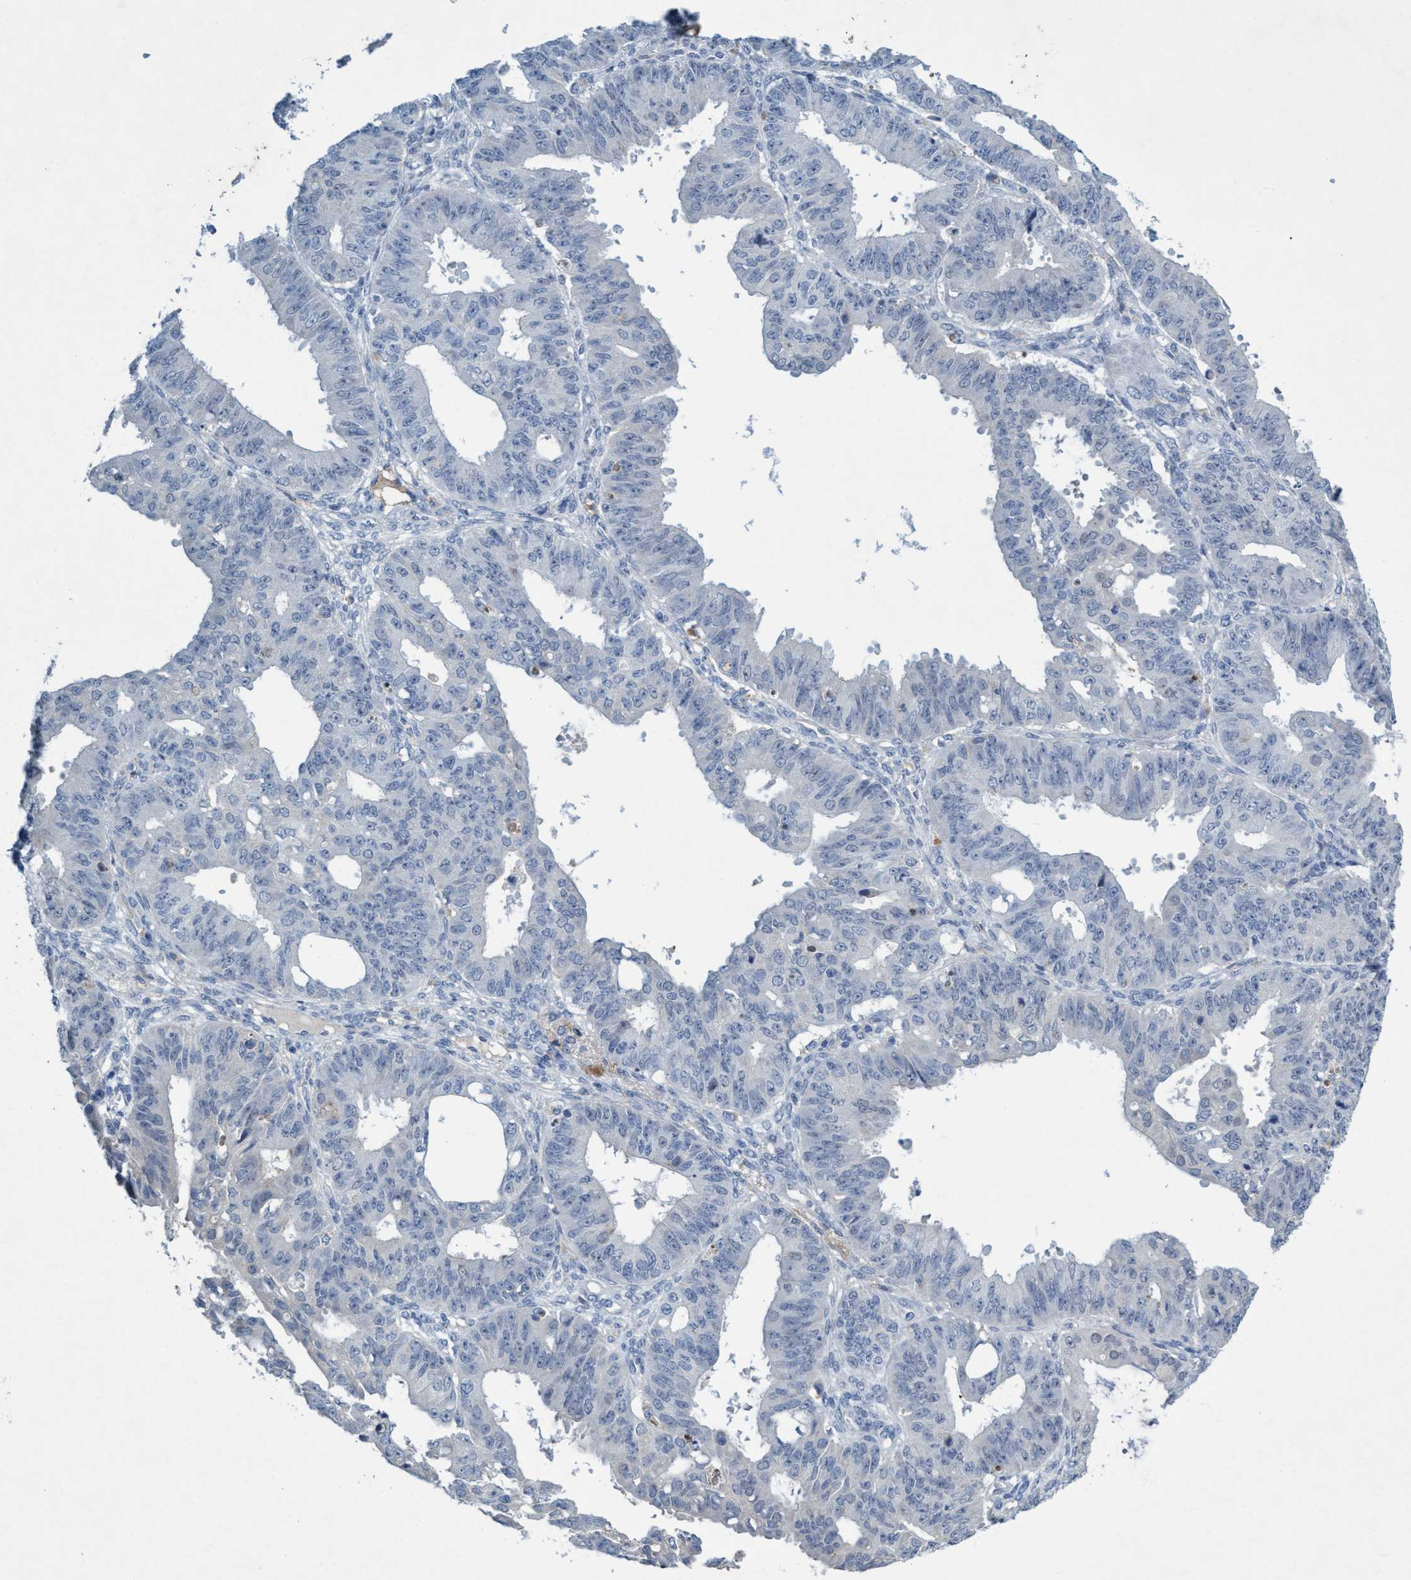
{"staining": {"intensity": "negative", "quantity": "none", "location": "none"}, "tissue": "ovarian cancer", "cell_type": "Tumor cells", "image_type": "cancer", "snomed": [{"axis": "morphology", "description": "Carcinoma, endometroid"}, {"axis": "topography", "description": "Ovary"}], "caption": "DAB immunohistochemical staining of ovarian endometroid carcinoma reveals no significant positivity in tumor cells.", "gene": "RNF208", "patient": {"sex": "female", "age": 42}}